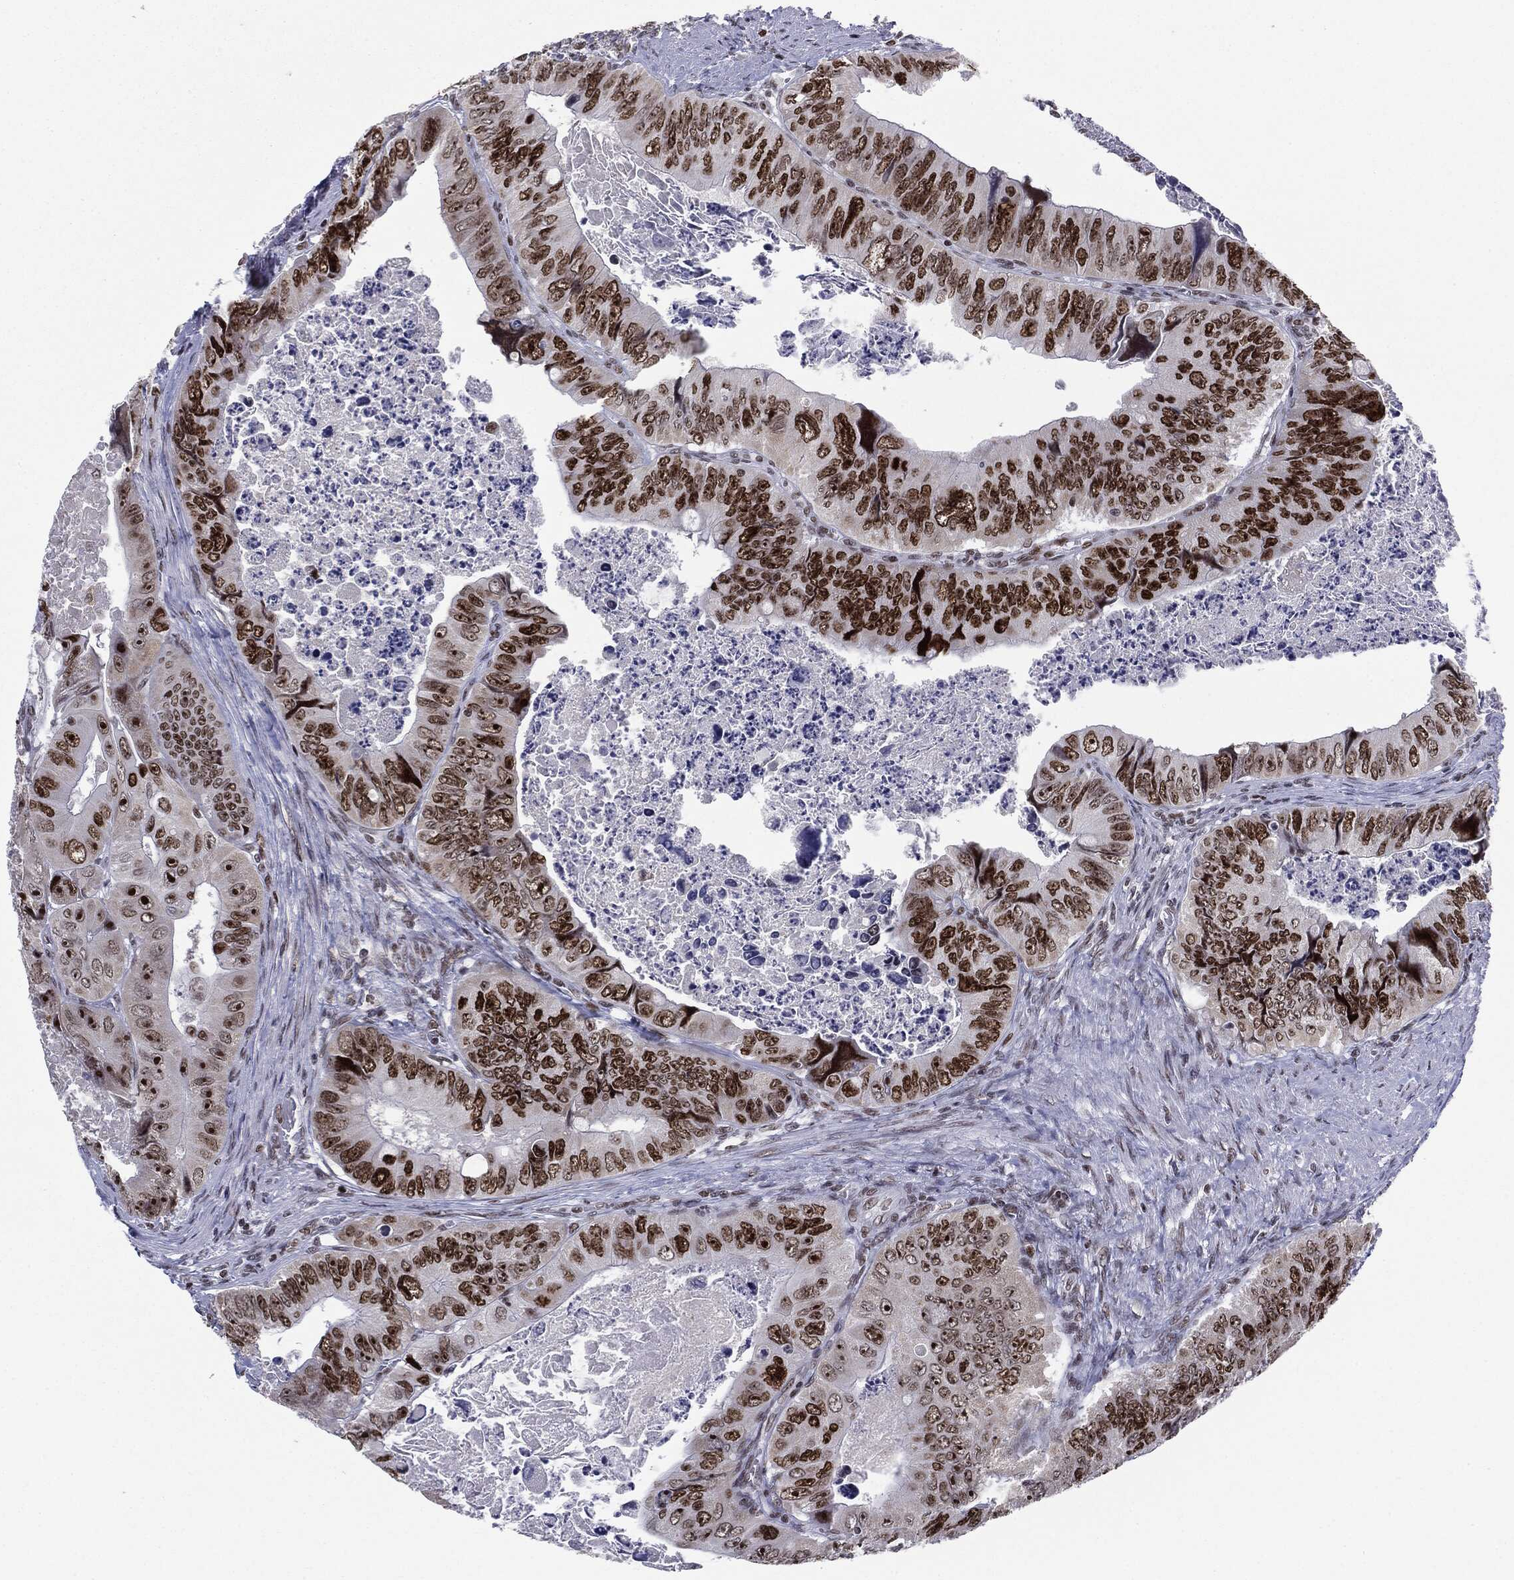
{"staining": {"intensity": "strong", "quantity": ">75%", "location": "nuclear"}, "tissue": "colorectal cancer", "cell_type": "Tumor cells", "image_type": "cancer", "snomed": [{"axis": "morphology", "description": "Adenocarcinoma, NOS"}, {"axis": "topography", "description": "Colon"}], "caption": "Strong nuclear staining is present in about >75% of tumor cells in colorectal cancer (adenocarcinoma).", "gene": "MDC1", "patient": {"sex": "female", "age": 84}}